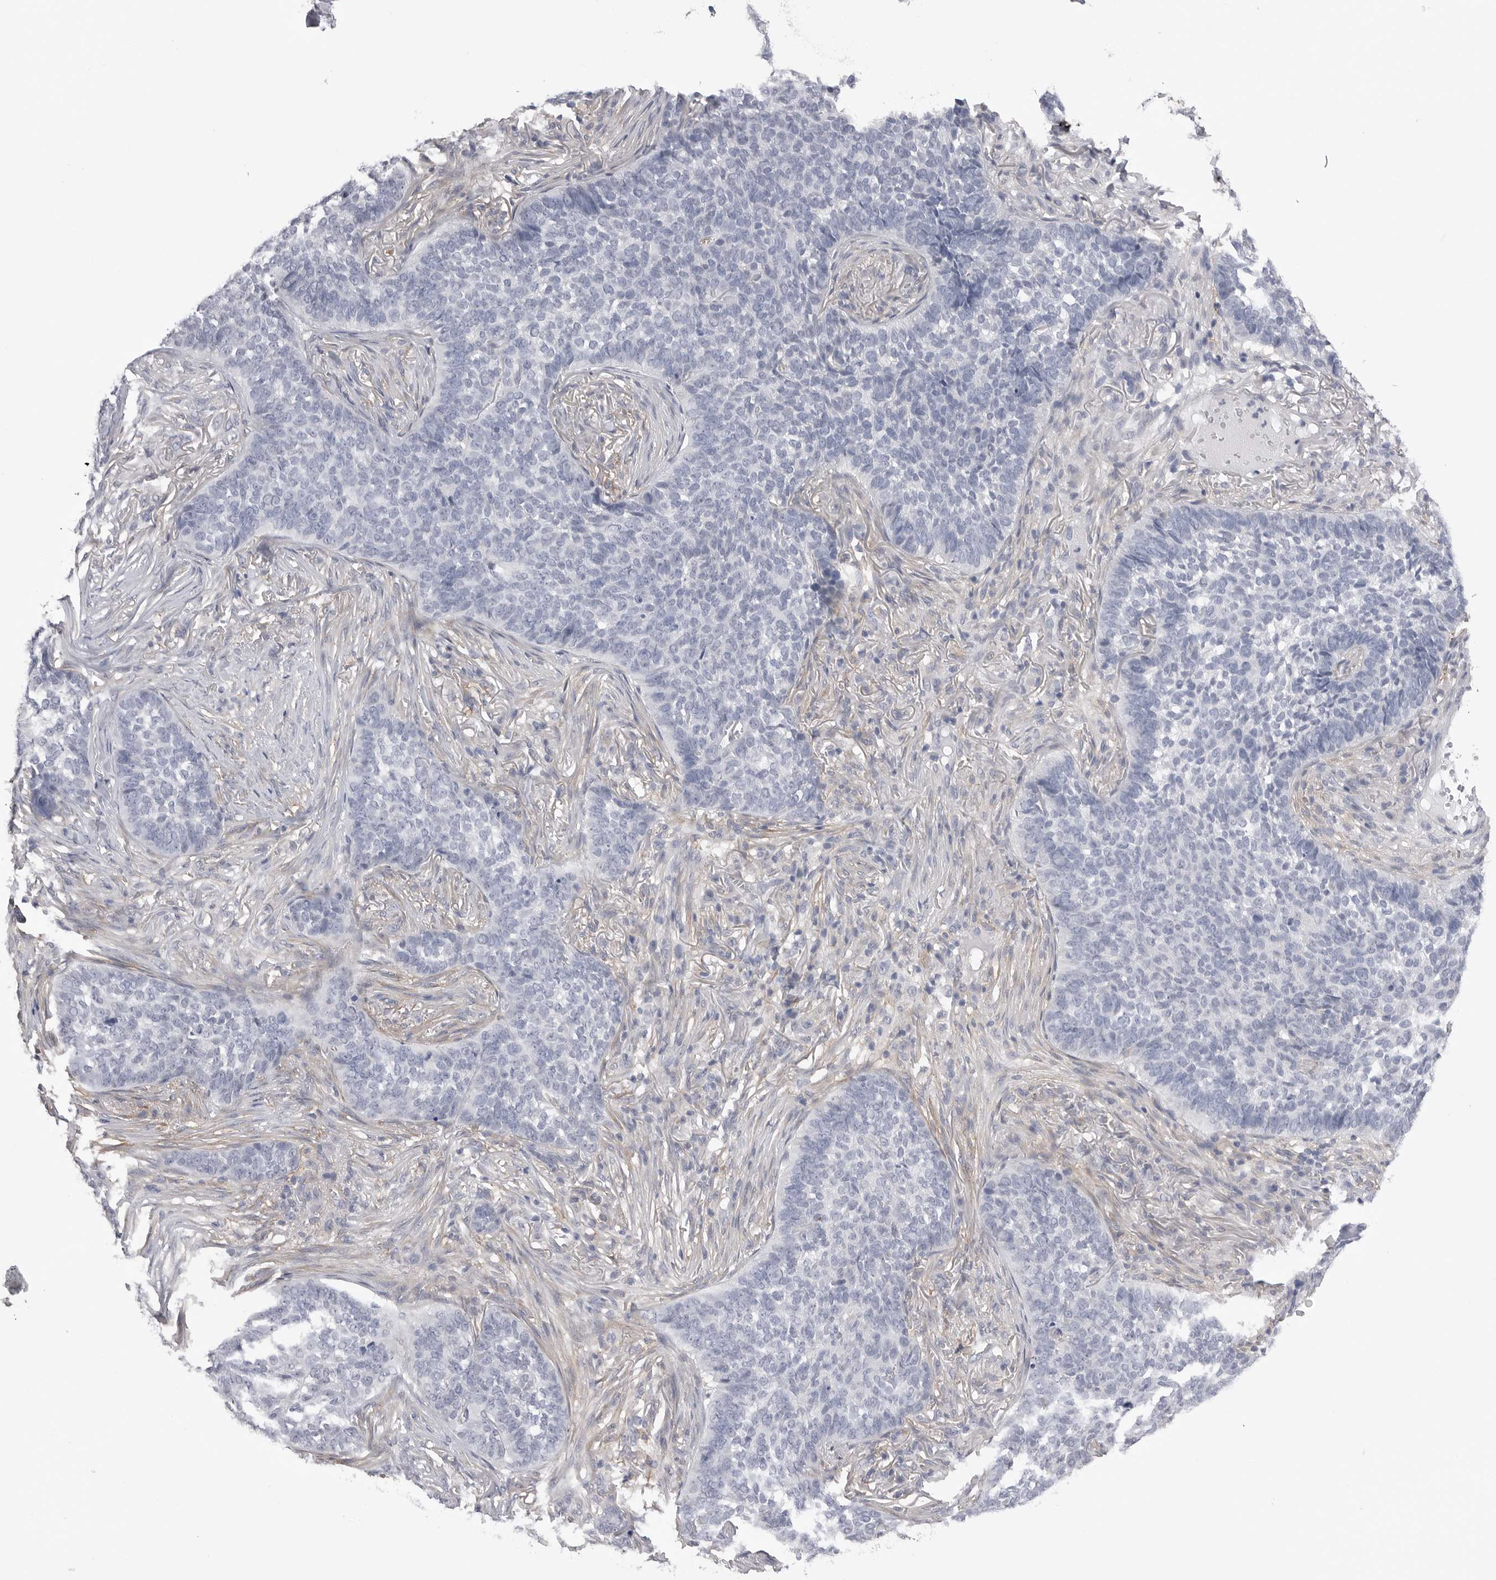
{"staining": {"intensity": "negative", "quantity": "none", "location": "none"}, "tissue": "skin cancer", "cell_type": "Tumor cells", "image_type": "cancer", "snomed": [{"axis": "morphology", "description": "Basal cell carcinoma"}, {"axis": "topography", "description": "Skin"}], "caption": "Skin cancer (basal cell carcinoma) was stained to show a protein in brown. There is no significant expression in tumor cells. The staining was performed using DAB (3,3'-diaminobenzidine) to visualize the protein expression in brown, while the nuclei were stained in blue with hematoxylin (Magnification: 20x).", "gene": "AKAP12", "patient": {"sex": "male", "age": 85}}